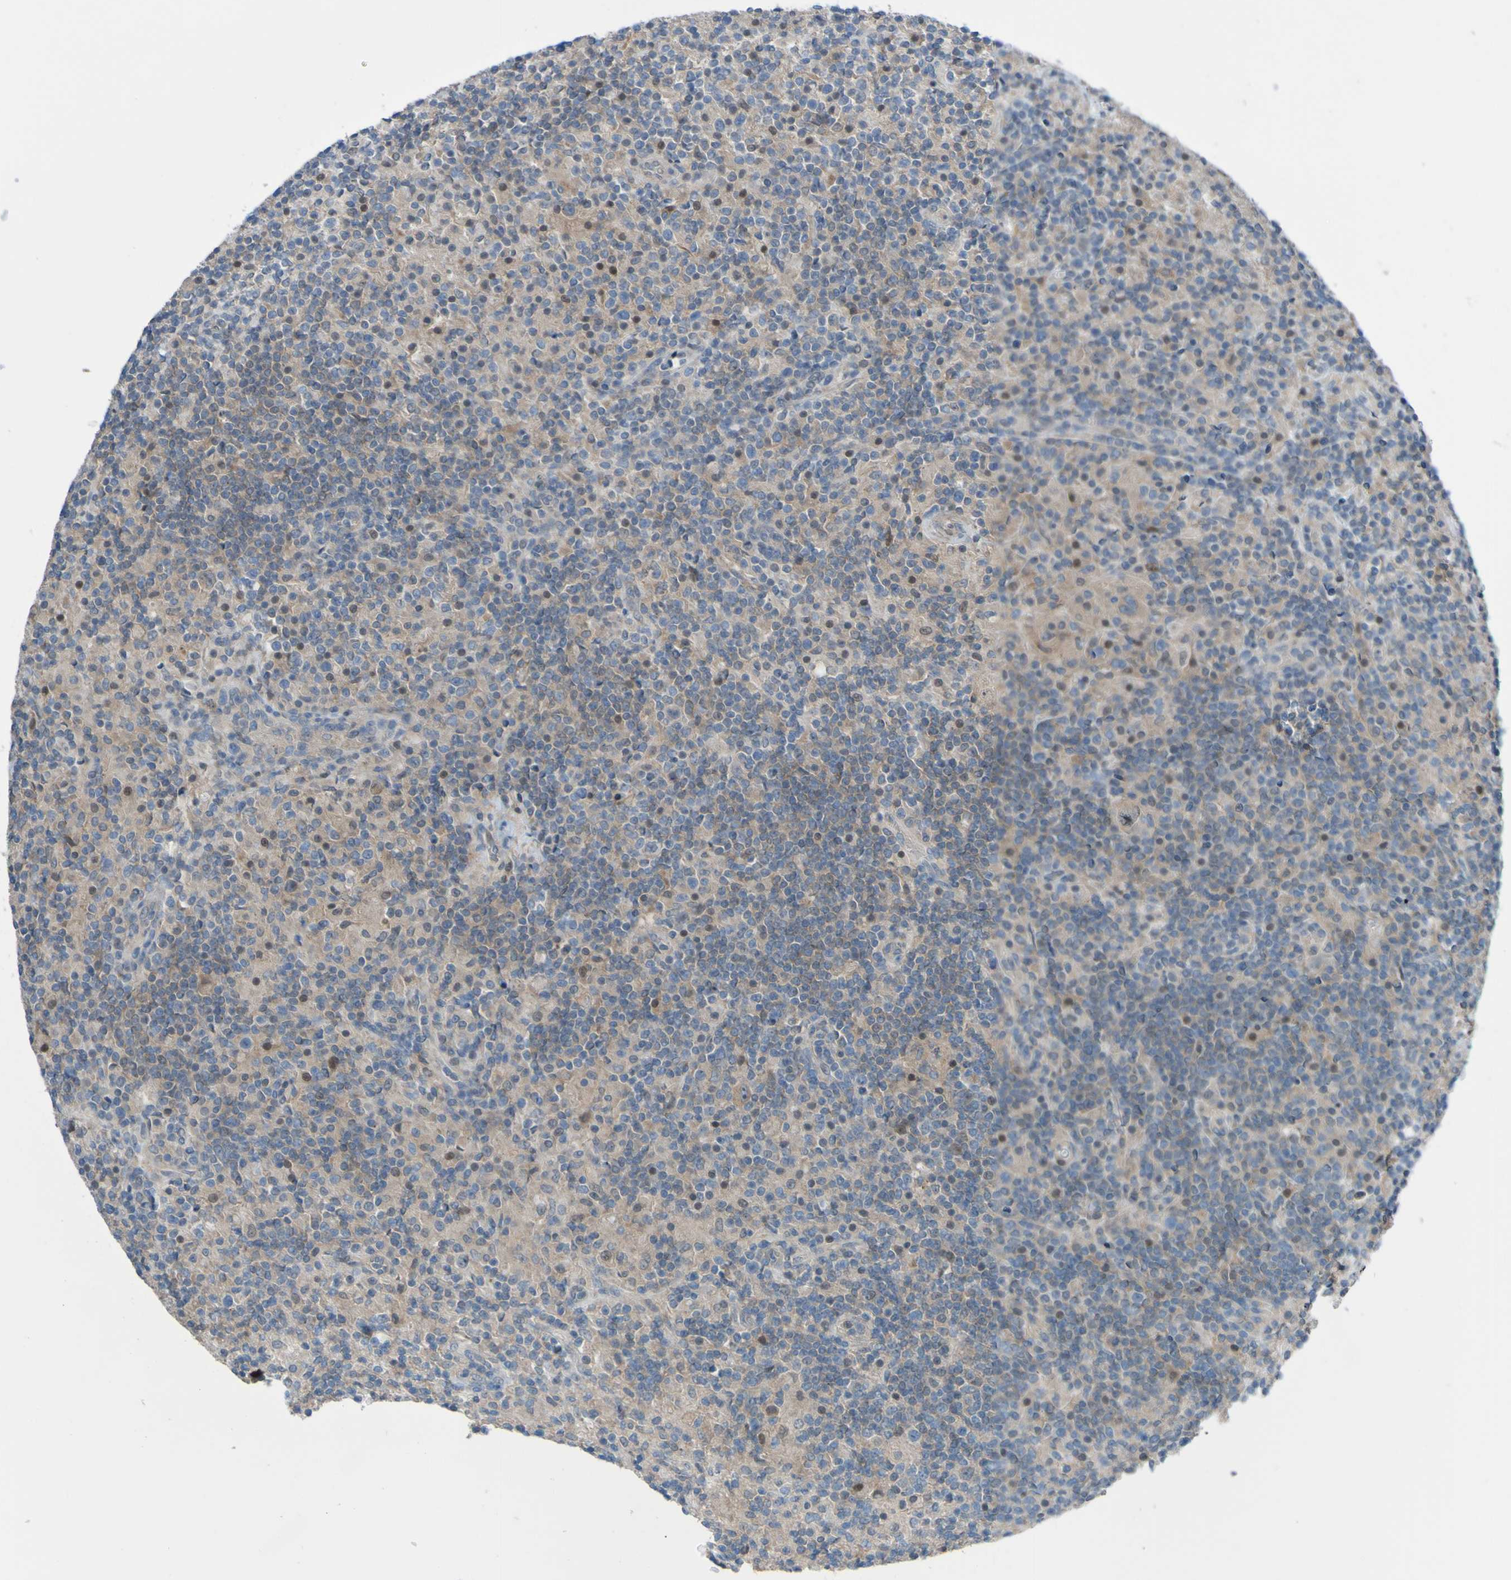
{"staining": {"intensity": "weak", "quantity": ">75%", "location": "cytoplasmic/membranous"}, "tissue": "lymphoma", "cell_type": "Tumor cells", "image_type": "cancer", "snomed": [{"axis": "morphology", "description": "Hodgkin's disease, NOS"}, {"axis": "topography", "description": "Lymph node"}], "caption": "Hodgkin's disease was stained to show a protein in brown. There is low levels of weak cytoplasmic/membranous expression in about >75% of tumor cells.", "gene": "NPRL3", "patient": {"sex": "male", "age": 70}}